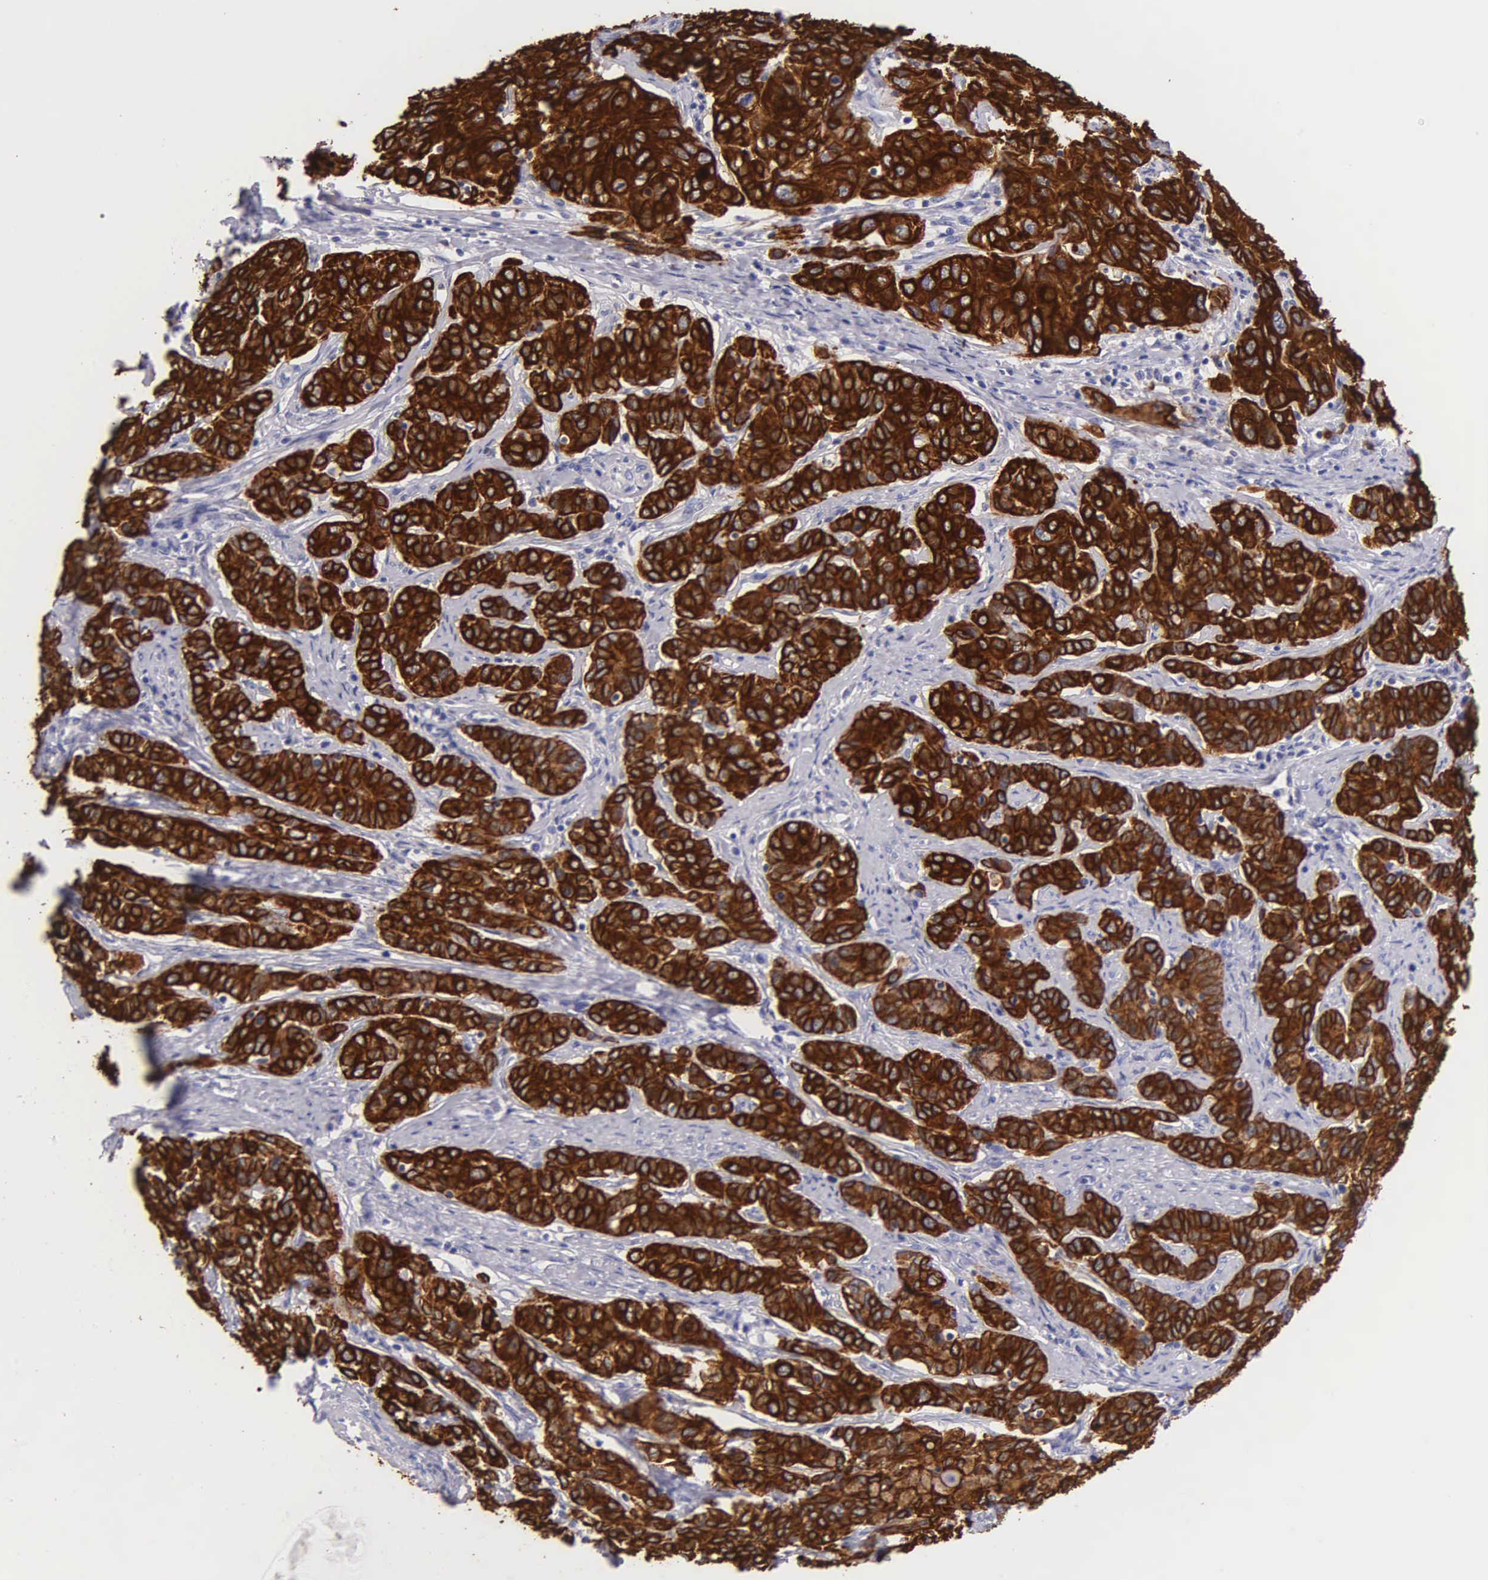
{"staining": {"intensity": "strong", "quantity": ">75%", "location": "cytoplasmic/membranous"}, "tissue": "cervical cancer", "cell_type": "Tumor cells", "image_type": "cancer", "snomed": [{"axis": "morphology", "description": "Squamous cell carcinoma, NOS"}, {"axis": "topography", "description": "Cervix"}], "caption": "A brown stain labels strong cytoplasmic/membranous positivity of a protein in human cervical cancer tumor cells.", "gene": "KRT17", "patient": {"sex": "female", "age": 38}}